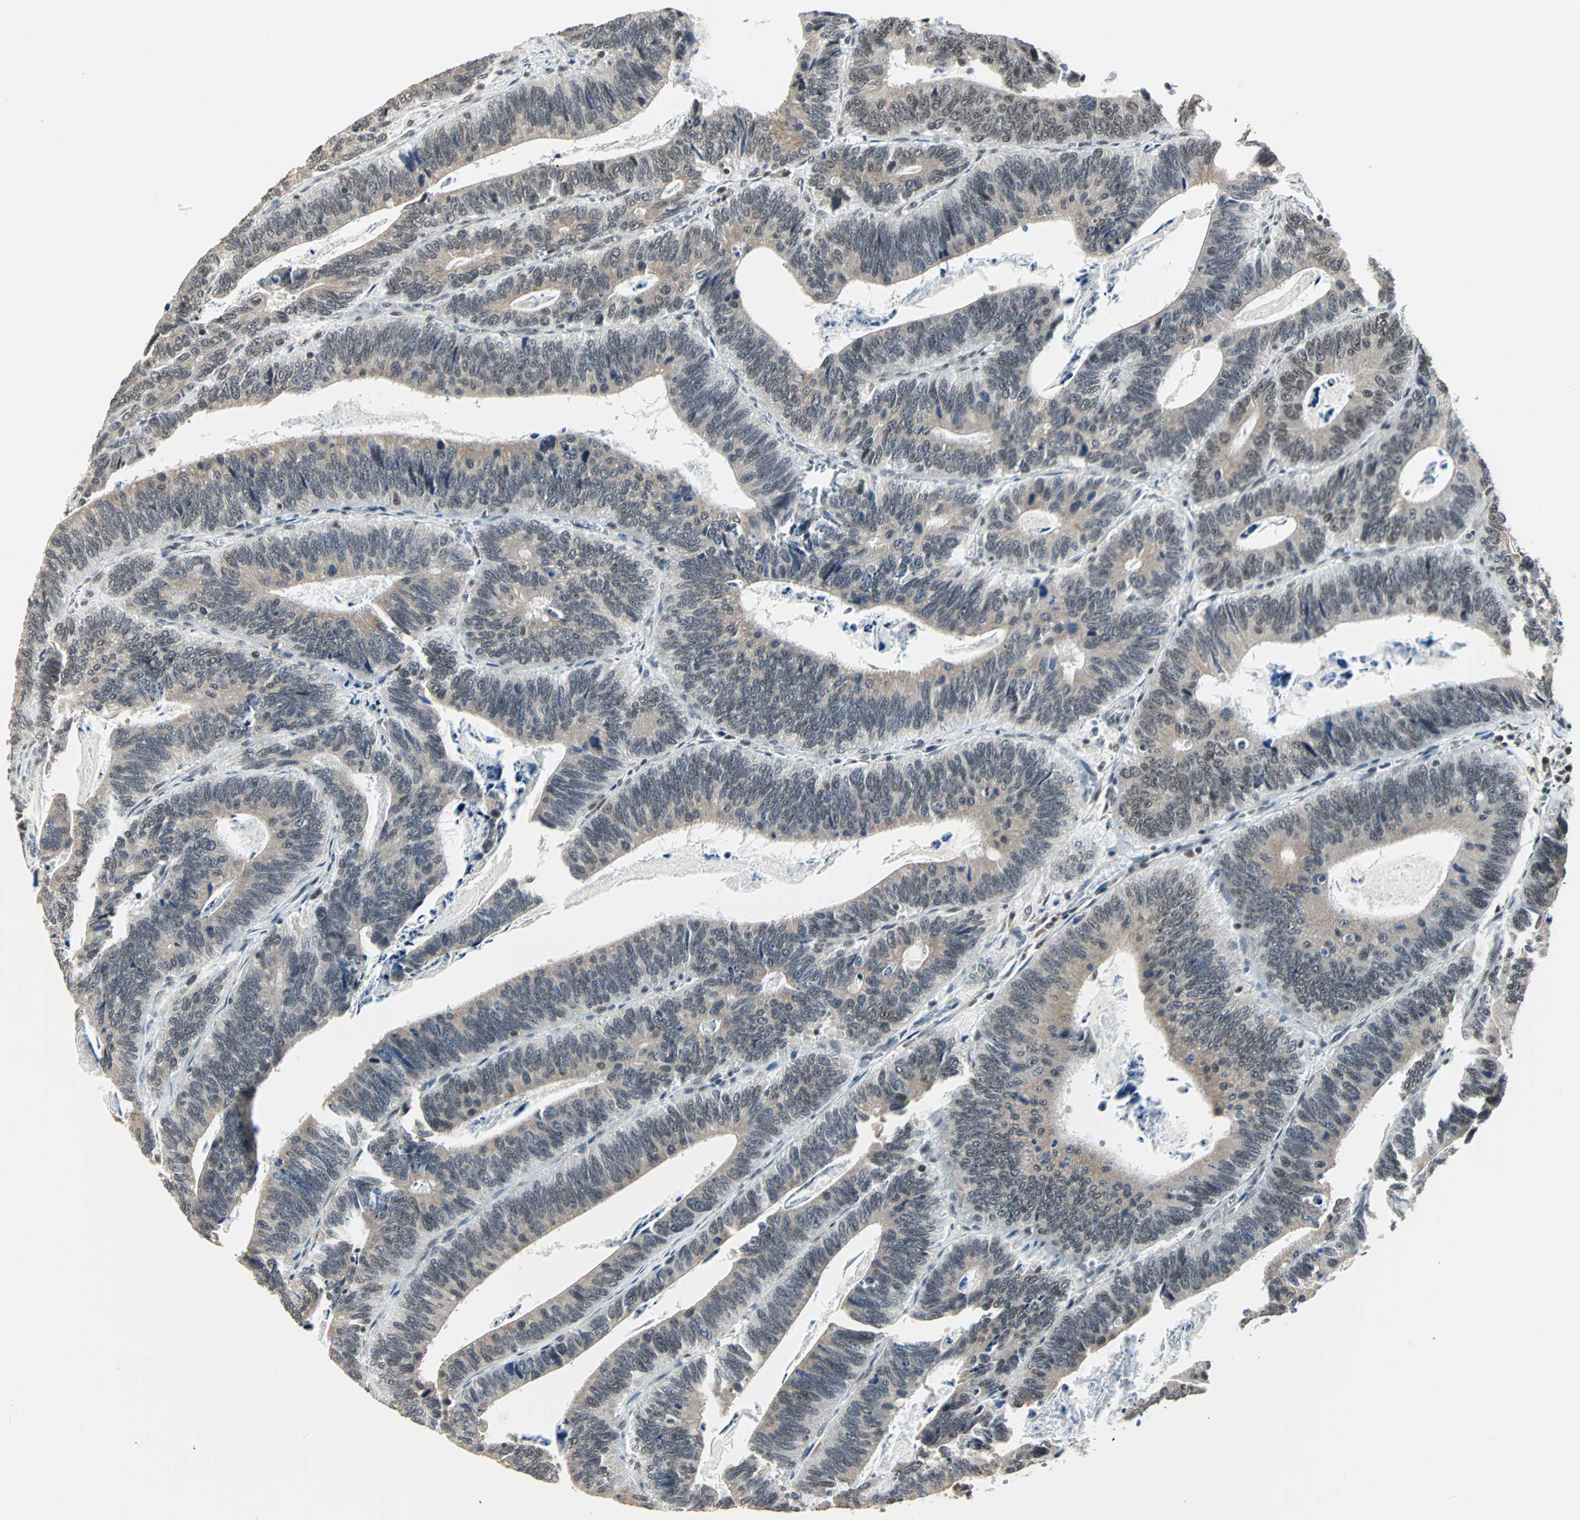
{"staining": {"intensity": "weak", "quantity": ">75%", "location": "cytoplasmic/membranous"}, "tissue": "colorectal cancer", "cell_type": "Tumor cells", "image_type": "cancer", "snomed": [{"axis": "morphology", "description": "Adenocarcinoma, NOS"}, {"axis": "topography", "description": "Colon"}], "caption": "IHC micrograph of human adenocarcinoma (colorectal) stained for a protein (brown), which exhibits low levels of weak cytoplasmic/membranous expression in approximately >75% of tumor cells.", "gene": "TERF2IP", "patient": {"sex": "male", "age": 72}}